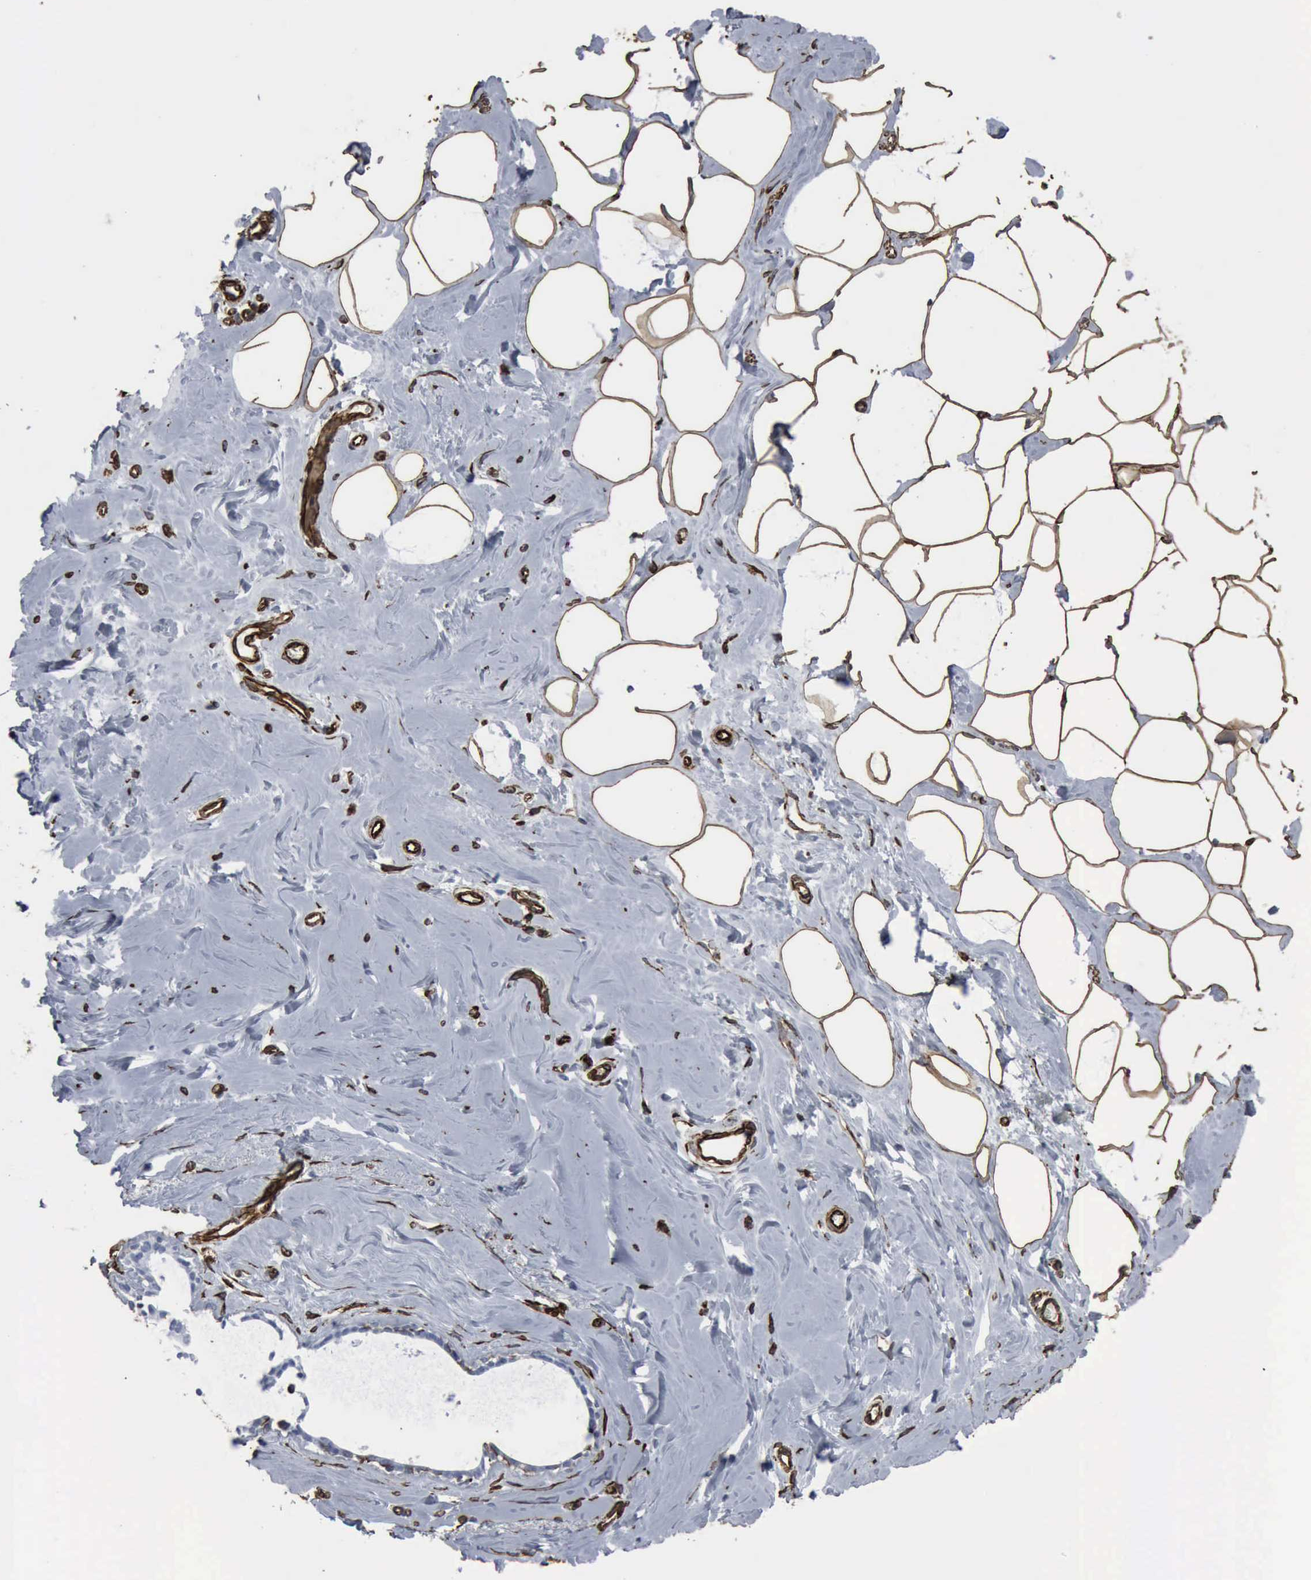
{"staining": {"intensity": "moderate", "quantity": ">75%", "location": "cytoplasmic/membranous"}, "tissue": "breast", "cell_type": "Adipocytes", "image_type": "normal", "snomed": [{"axis": "morphology", "description": "Normal tissue, NOS"}, {"axis": "topography", "description": "Breast"}], "caption": "Protein positivity by immunohistochemistry (IHC) shows moderate cytoplasmic/membranous positivity in approximately >75% of adipocytes in unremarkable breast. (Brightfield microscopy of DAB IHC at high magnification).", "gene": "CCNE1", "patient": {"sex": "female", "age": 45}}